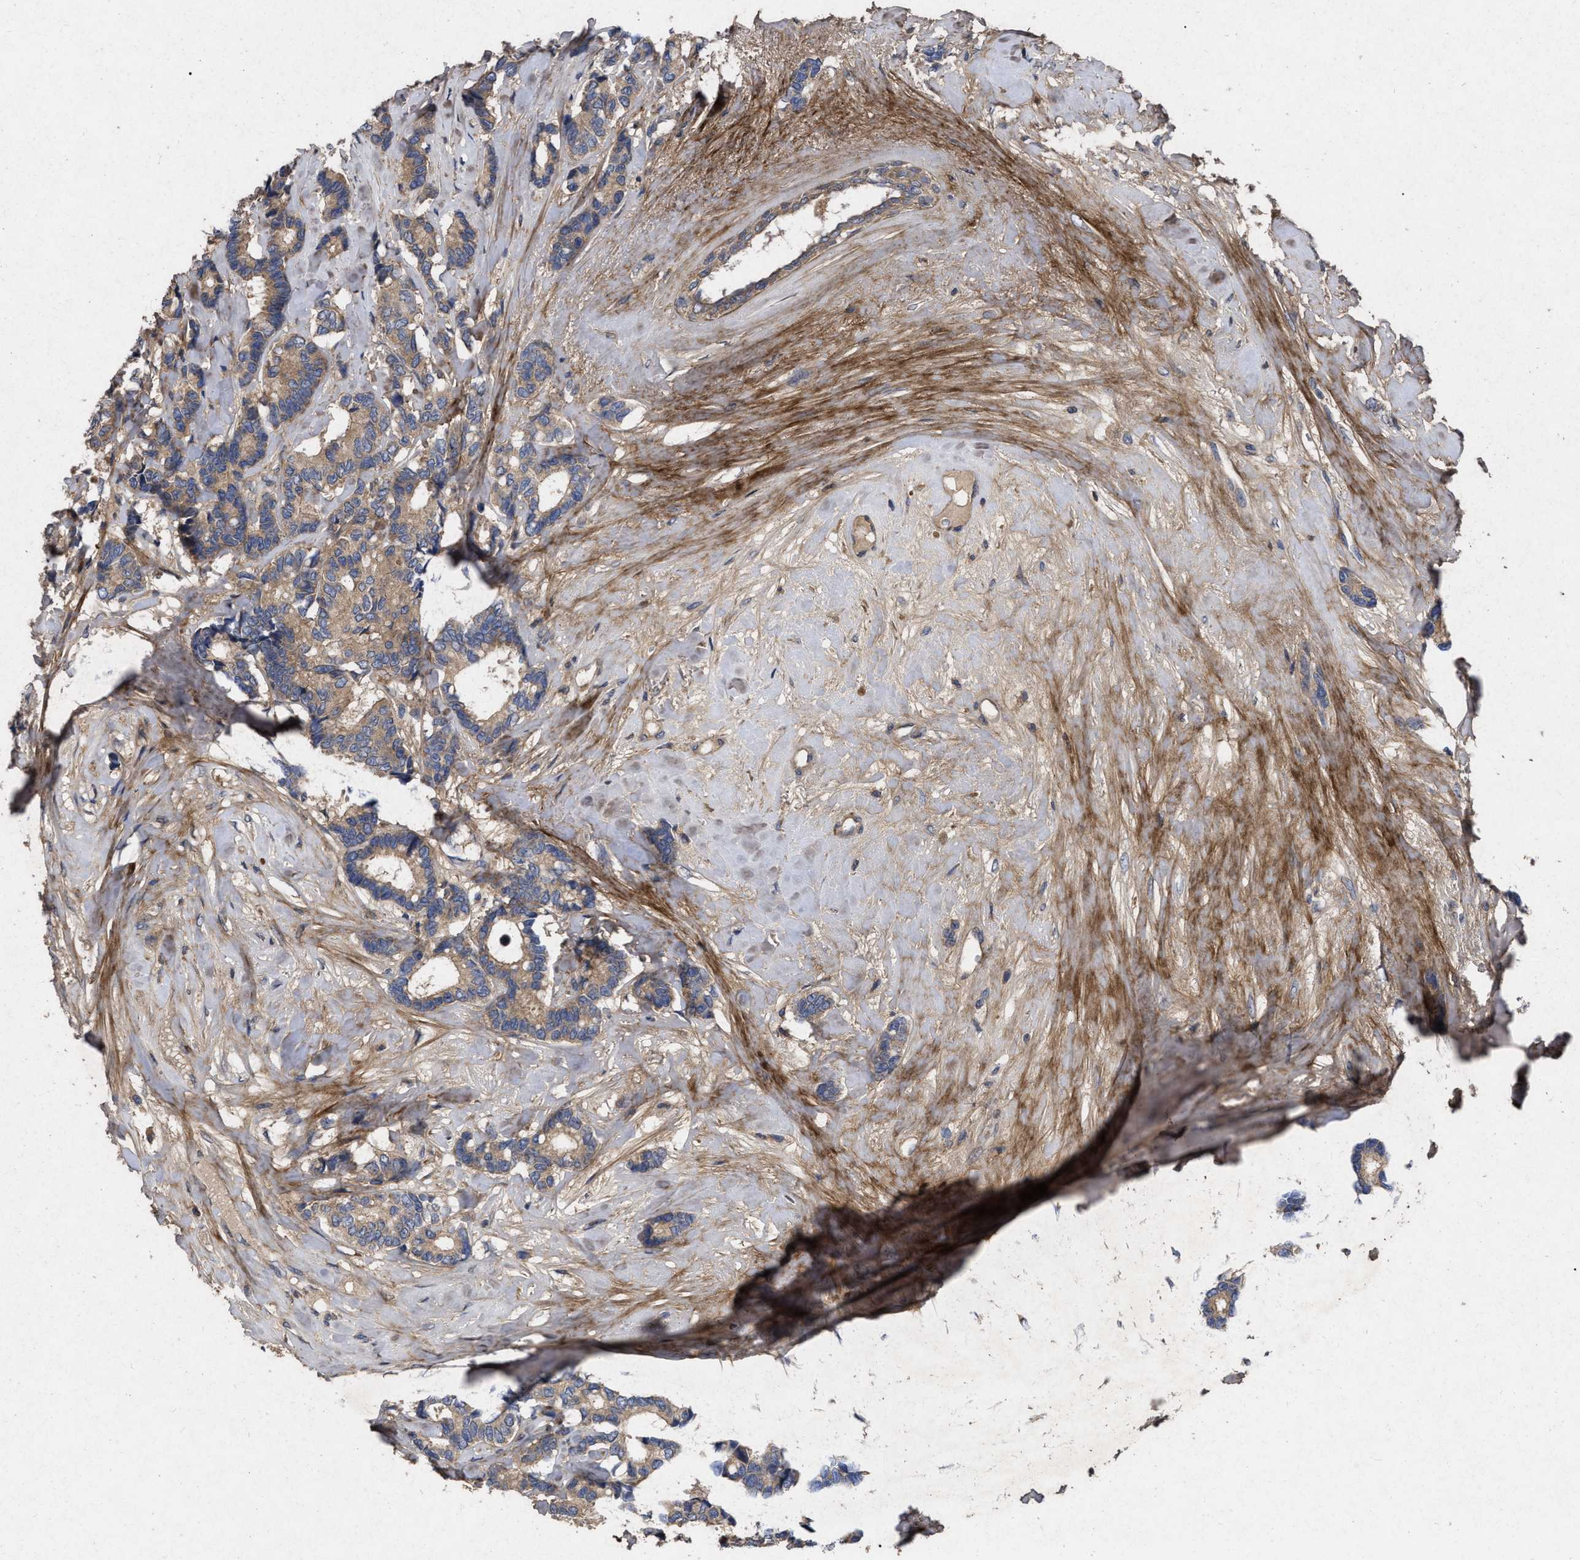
{"staining": {"intensity": "moderate", "quantity": ">75%", "location": "cytoplasmic/membranous"}, "tissue": "breast cancer", "cell_type": "Tumor cells", "image_type": "cancer", "snomed": [{"axis": "morphology", "description": "Duct carcinoma"}, {"axis": "topography", "description": "Breast"}], "caption": "Protein expression analysis of human intraductal carcinoma (breast) reveals moderate cytoplasmic/membranous staining in approximately >75% of tumor cells.", "gene": "CDKN2C", "patient": {"sex": "female", "age": 87}}